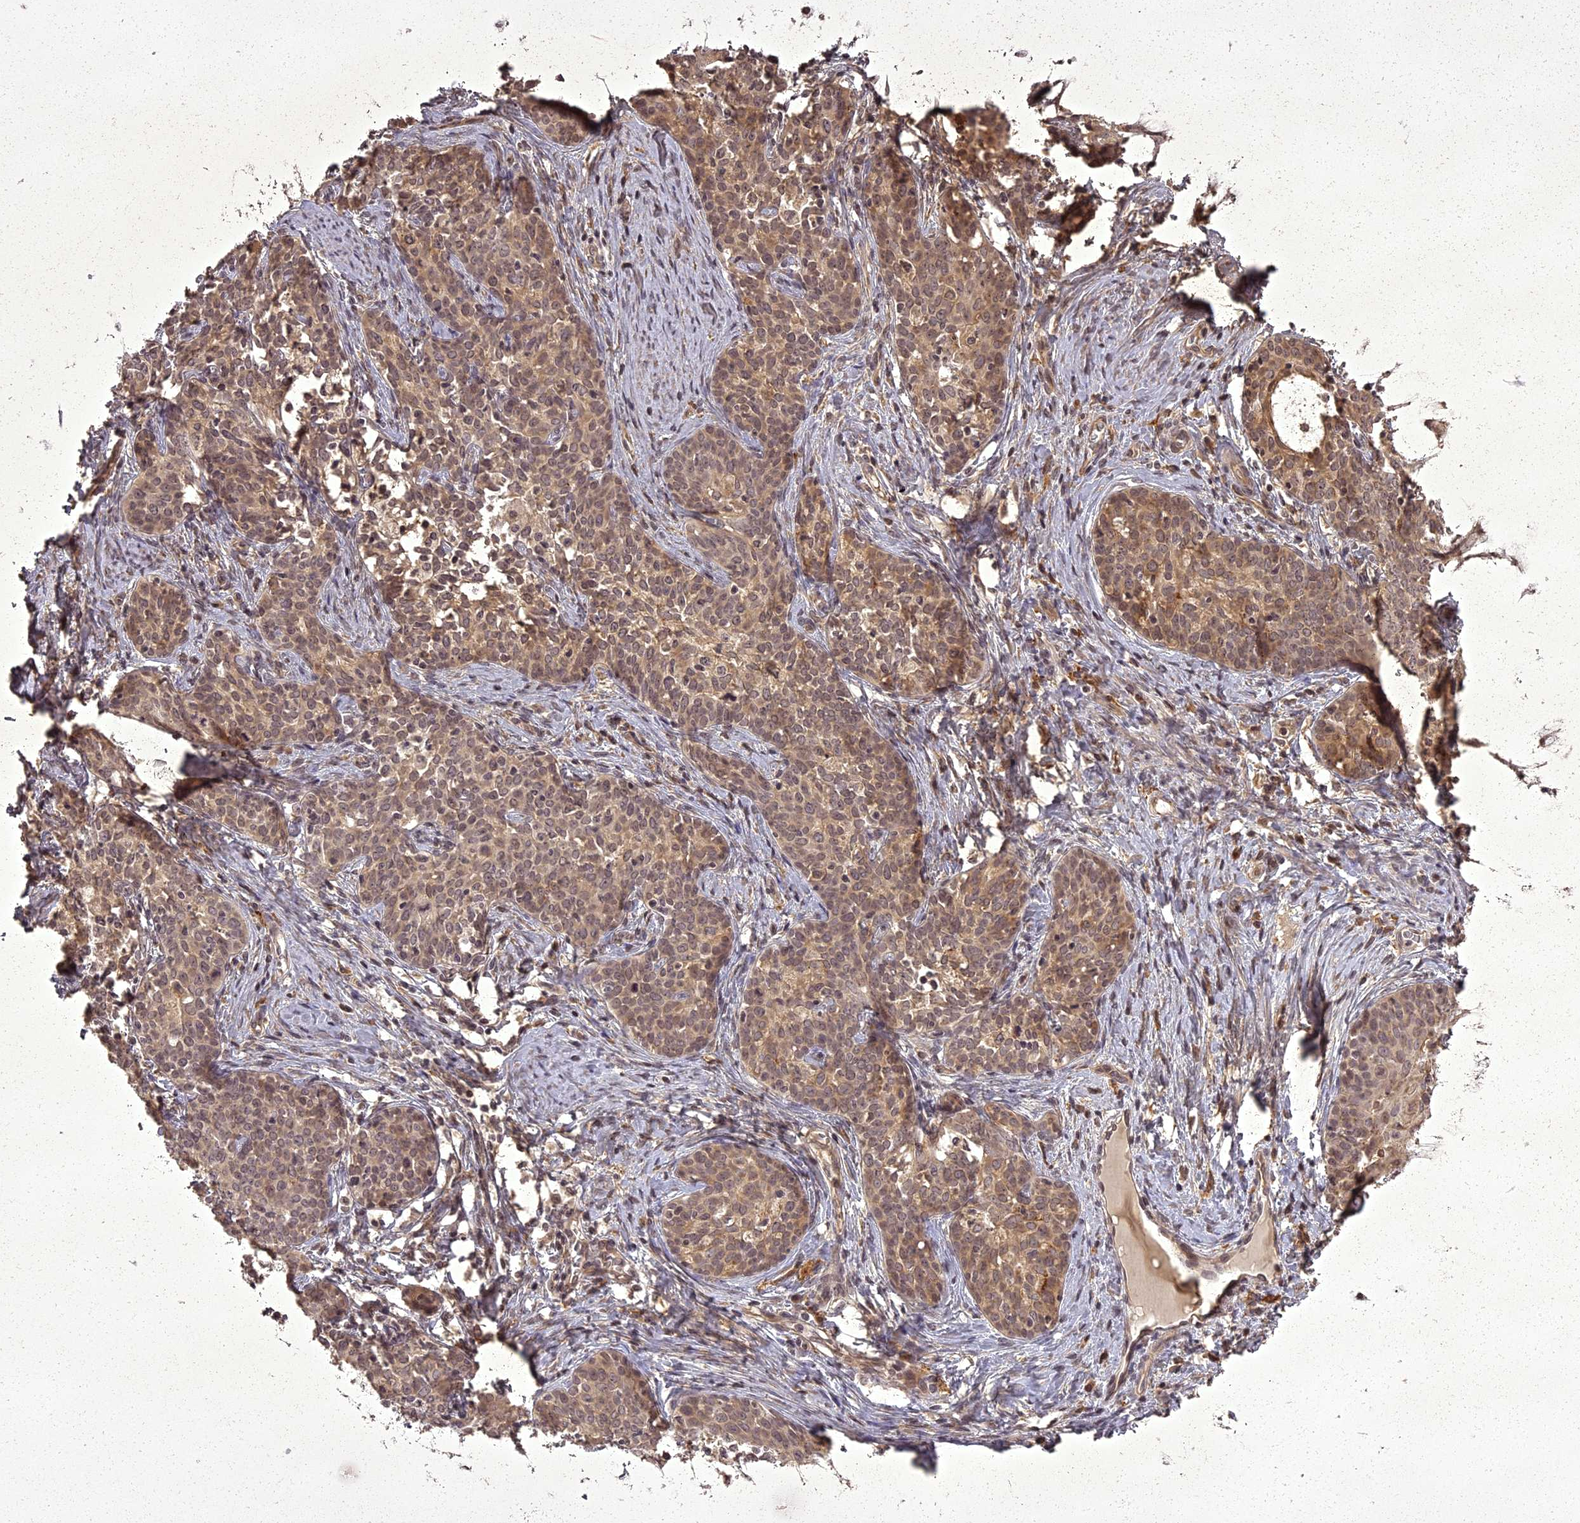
{"staining": {"intensity": "moderate", "quantity": "25%-75%", "location": "cytoplasmic/membranous"}, "tissue": "cervical cancer", "cell_type": "Tumor cells", "image_type": "cancer", "snomed": [{"axis": "morphology", "description": "Squamous cell carcinoma, NOS"}, {"axis": "topography", "description": "Cervix"}], "caption": "Protein staining displays moderate cytoplasmic/membranous expression in about 25%-75% of tumor cells in cervical squamous cell carcinoma.", "gene": "ING5", "patient": {"sex": "female", "age": 52}}